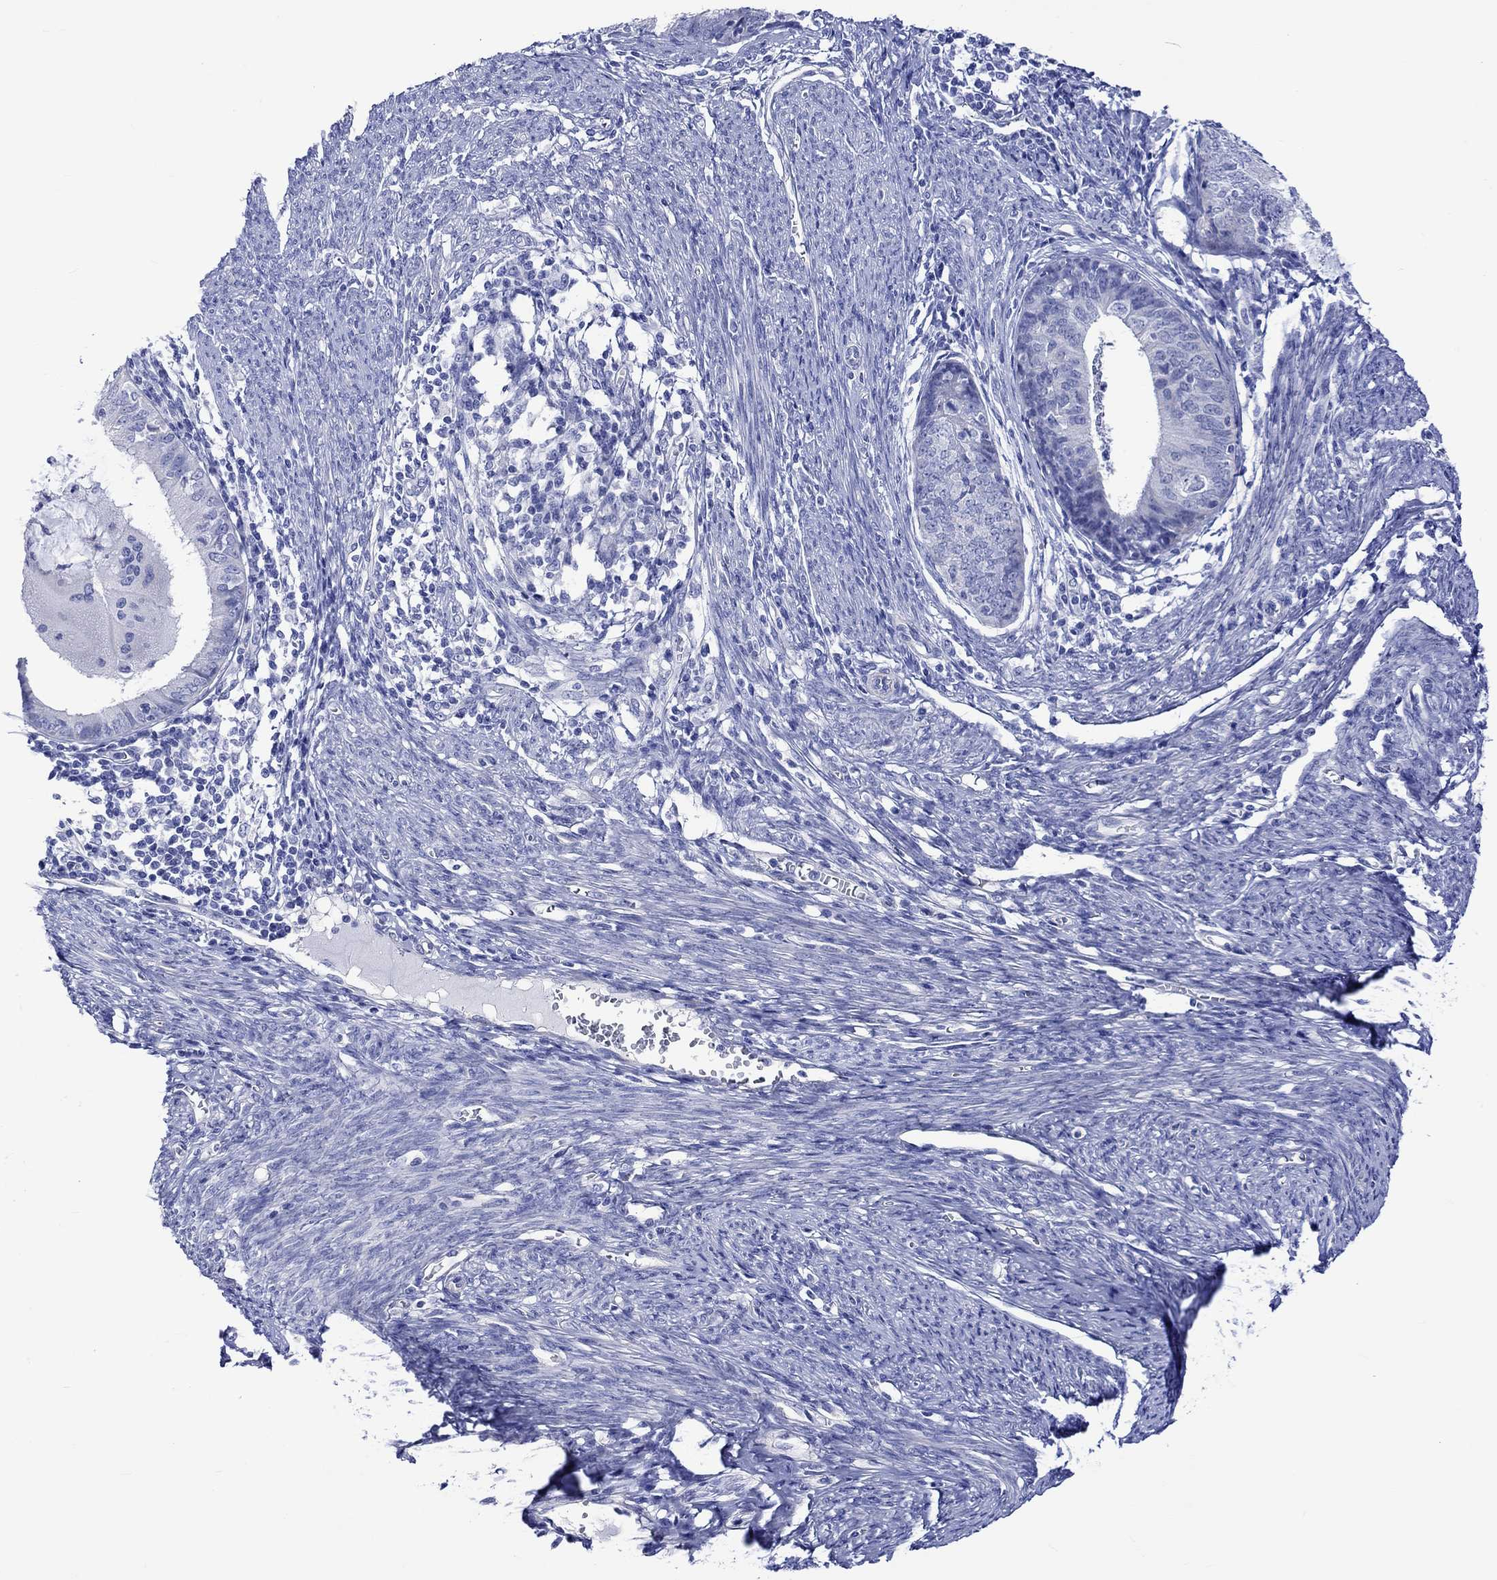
{"staining": {"intensity": "negative", "quantity": "none", "location": "none"}, "tissue": "endometrial cancer", "cell_type": "Tumor cells", "image_type": "cancer", "snomed": [{"axis": "morphology", "description": "Adenocarcinoma, NOS"}, {"axis": "topography", "description": "Endometrium"}], "caption": "Immunohistochemical staining of endometrial adenocarcinoma shows no significant expression in tumor cells. (DAB immunohistochemistry (IHC) with hematoxylin counter stain).", "gene": "HARBI1", "patient": {"sex": "female", "age": 57}}